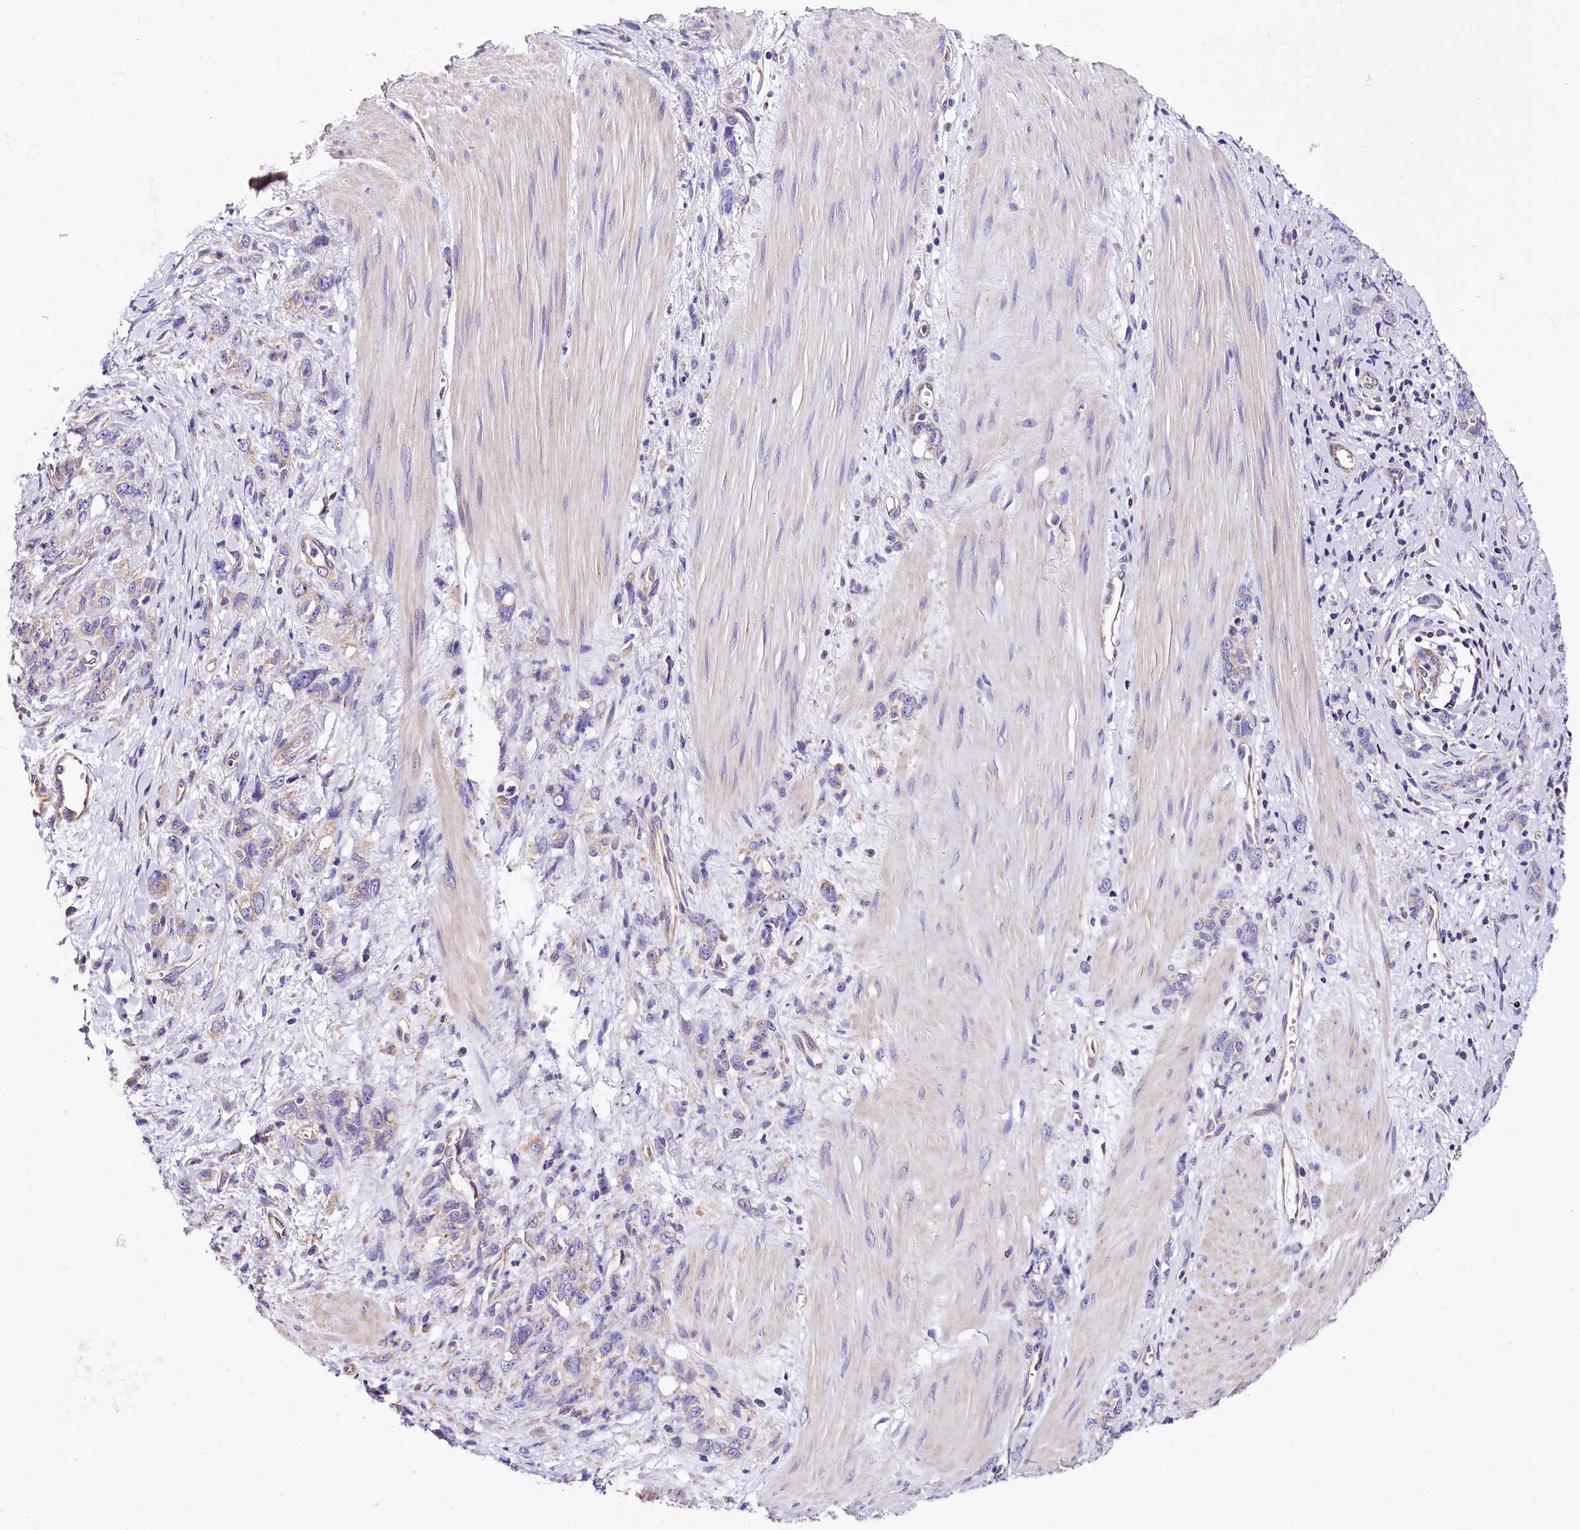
{"staining": {"intensity": "weak", "quantity": "<25%", "location": "cytoplasmic/membranous"}, "tissue": "stomach cancer", "cell_type": "Tumor cells", "image_type": "cancer", "snomed": [{"axis": "morphology", "description": "Adenocarcinoma, NOS"}, {"axis": "topography", "description": "Stomach"}], "caption": "A high-resolution micrograph shows IHC staining of stomach cancer (adenocarcinoma), which exhibits no significant expression in tumor cells. (DAB IHC visualized using brightfield microscopy, high magnification).", "gene": "ACAA2", "patient": {"sex": "female", "age": 76}}